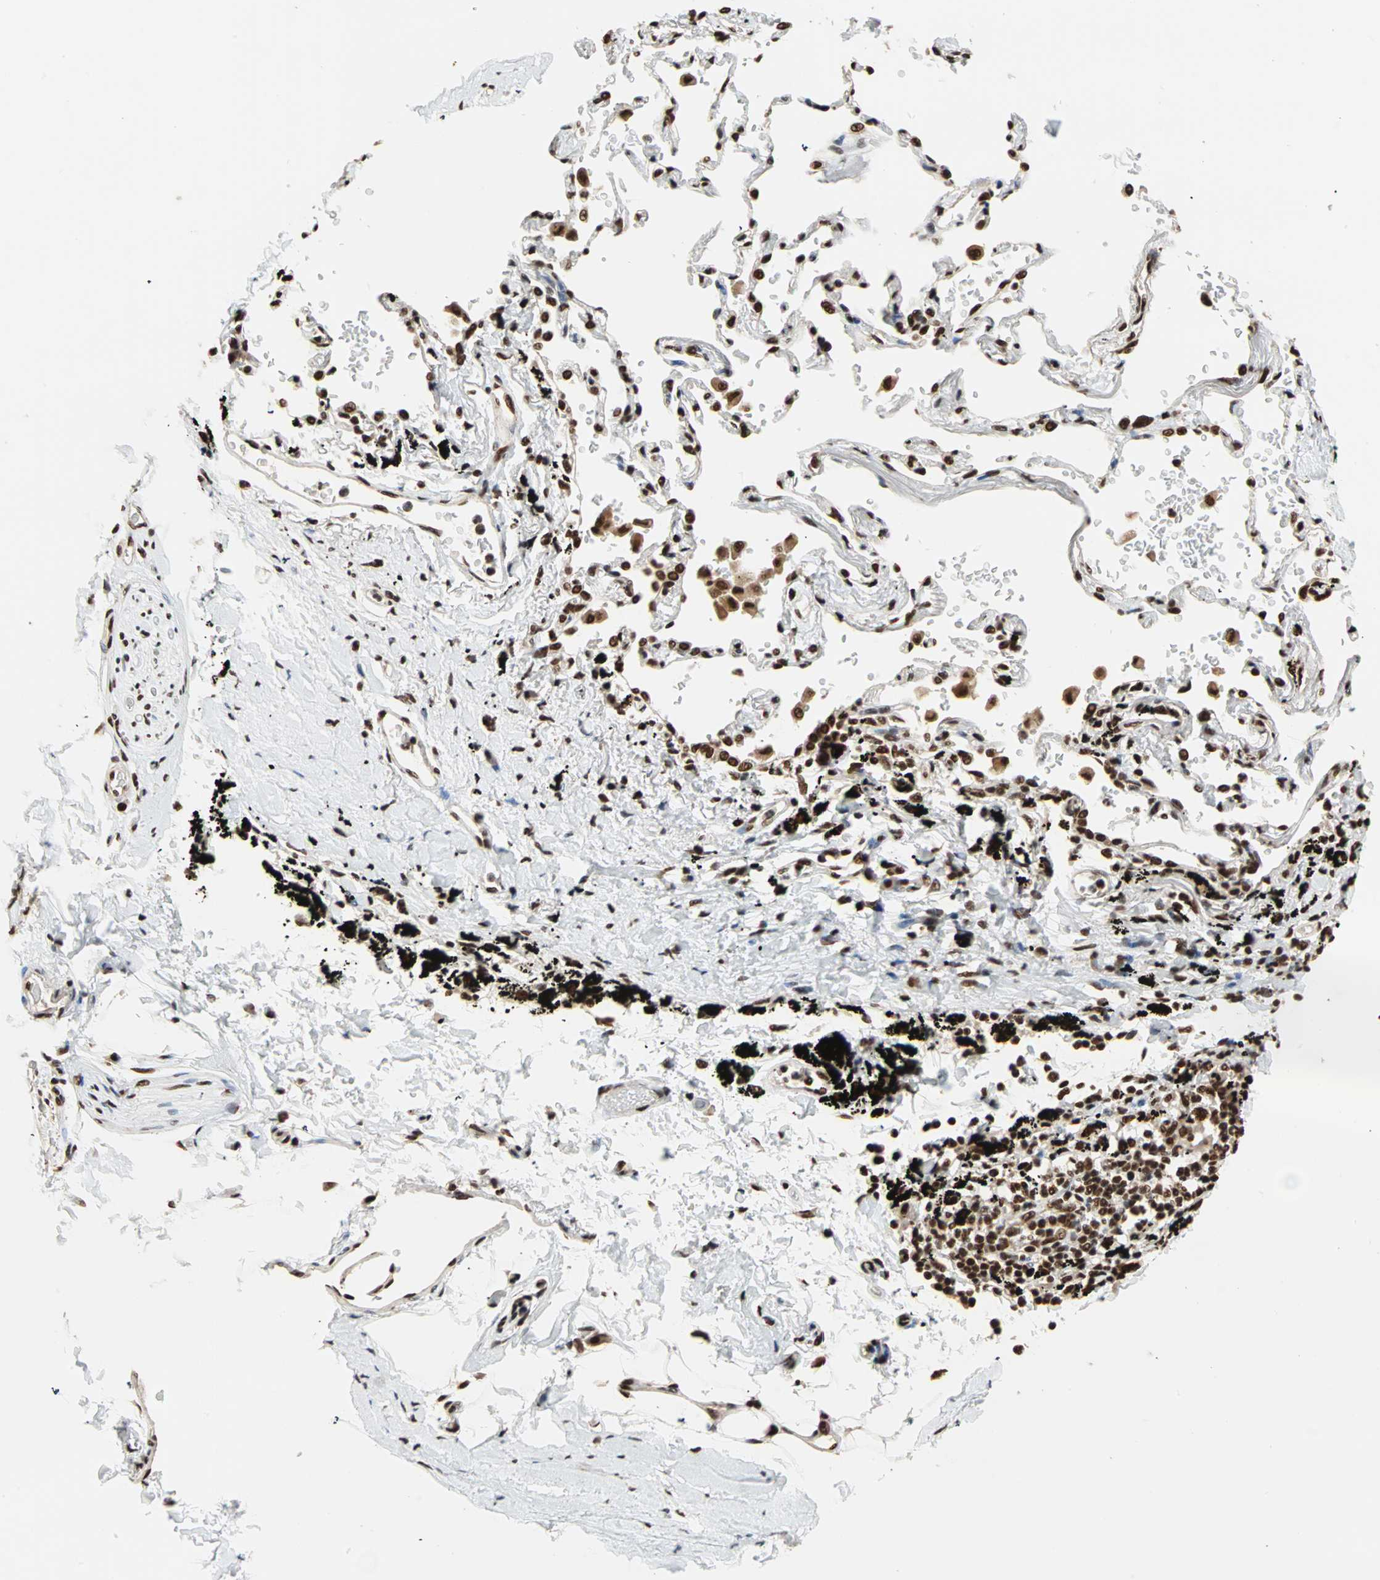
{"staining": {"intensity": "strong", "quantity": ">75%", "location": "cytoplasmic/membranous,nuclear"}, "tissue": "adipose tissue", "cell_type": "Adipocytes", "image_type": "normal", "snomed": [{"axis": "morphology", "description": "Normal tissue, NOS"}, {"axis": "topography", "description": "Cartilage tissue"}, {"axis": "topography", "description": "Bronchus"}], "caption": "Protein staining exhibits strong cytoplasmic/membranous,nuclear expression in approximately >75% of adipocytes in benign adipose tissue.", "gene": "ILF2", "patient": {"sex": "female", "age": 73}}